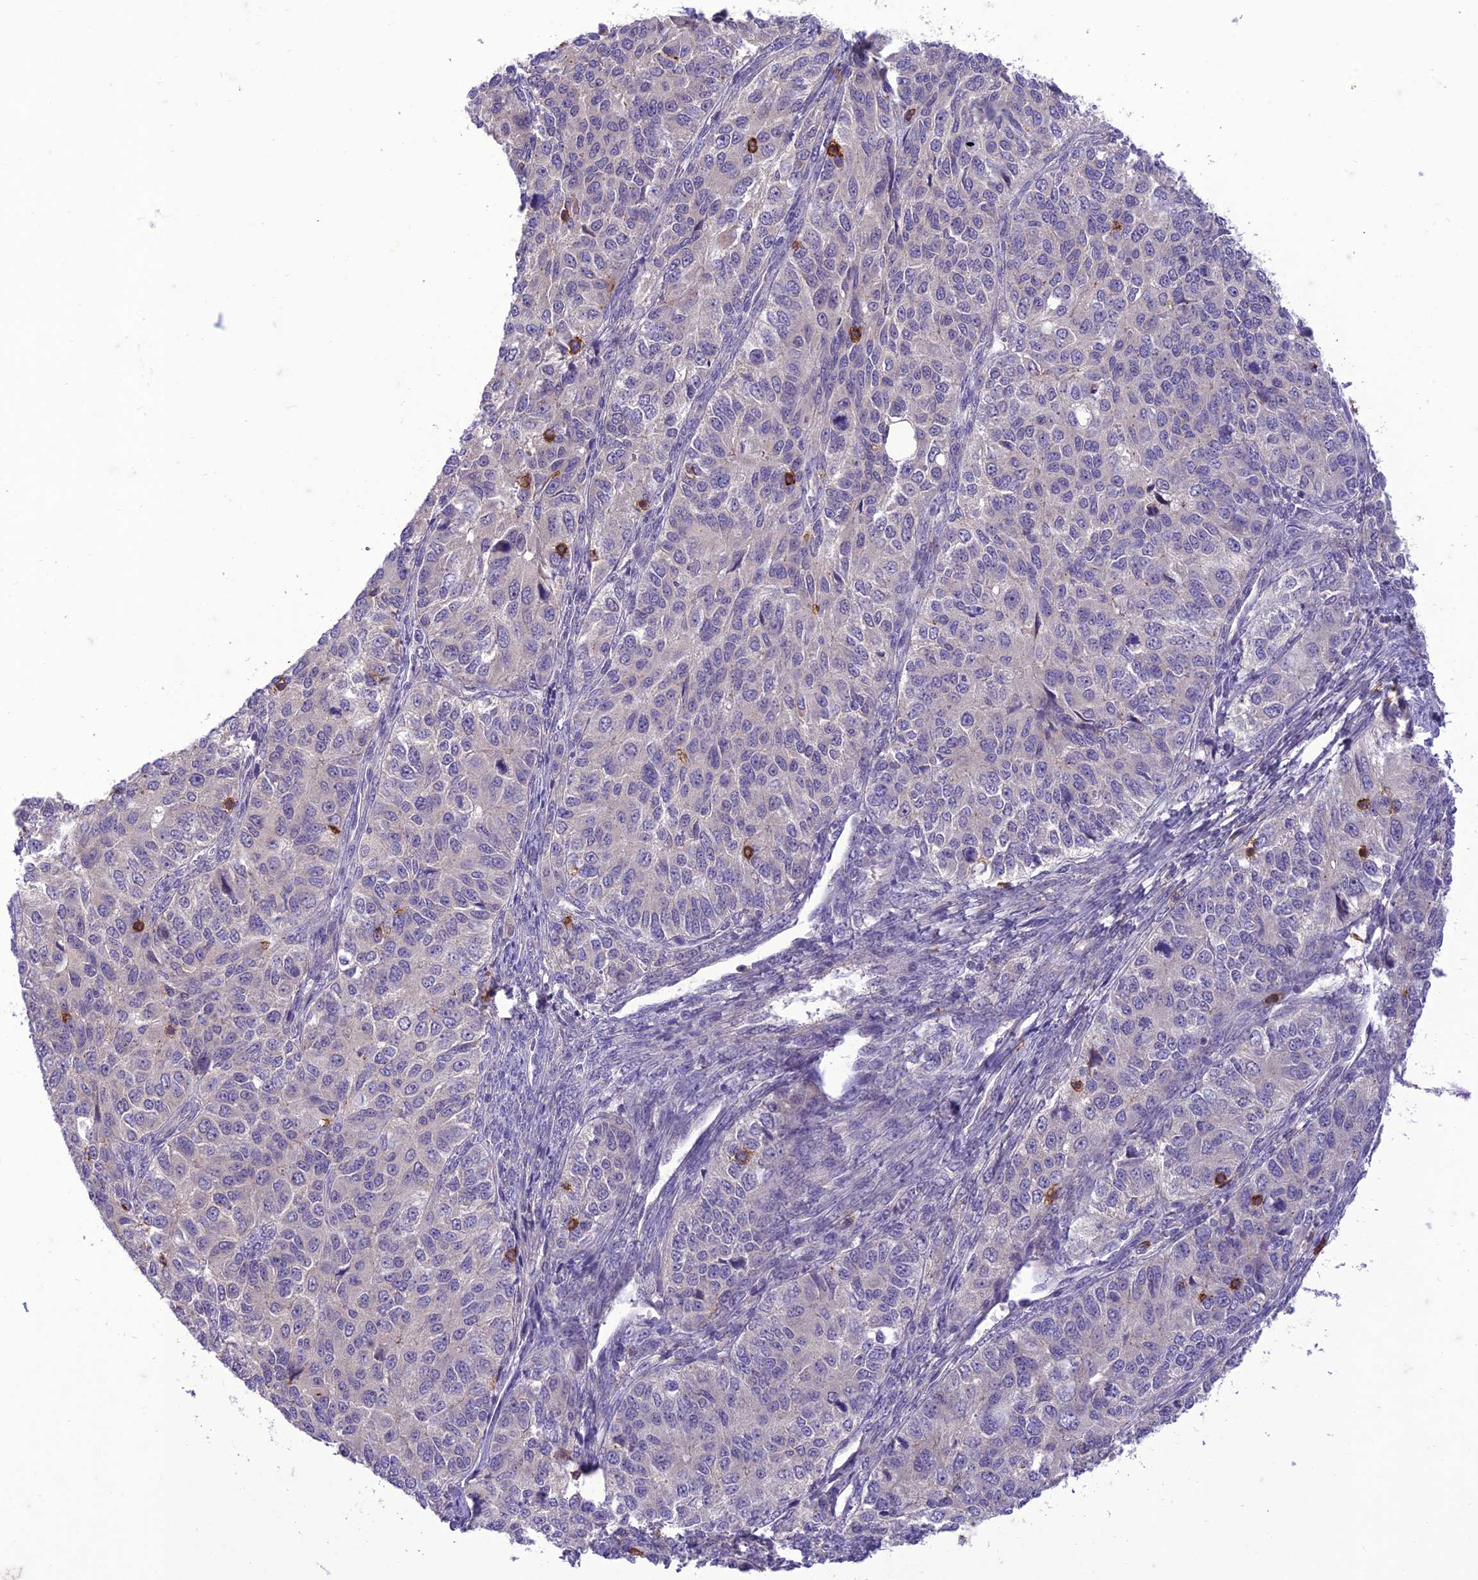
{"staining": {"intensity": "negative", "quantity": "none", "location": "none"}, "tissue": "ovarian cancer", "cell_type": "Tumor cells", "image_type": "cancer", "snomed": [{"axis": "morphology", "description": "Carcinoma, endometroid"}, {"axis": "topography", "description": "Ovary"}], "caption": "This is an IHC micrograph of human ovarian cancer (endometroid carcinoma). There is no staining in tumor cells.", "gene": "ITGAE", "patient": {"sex": "female", "age": 51}}